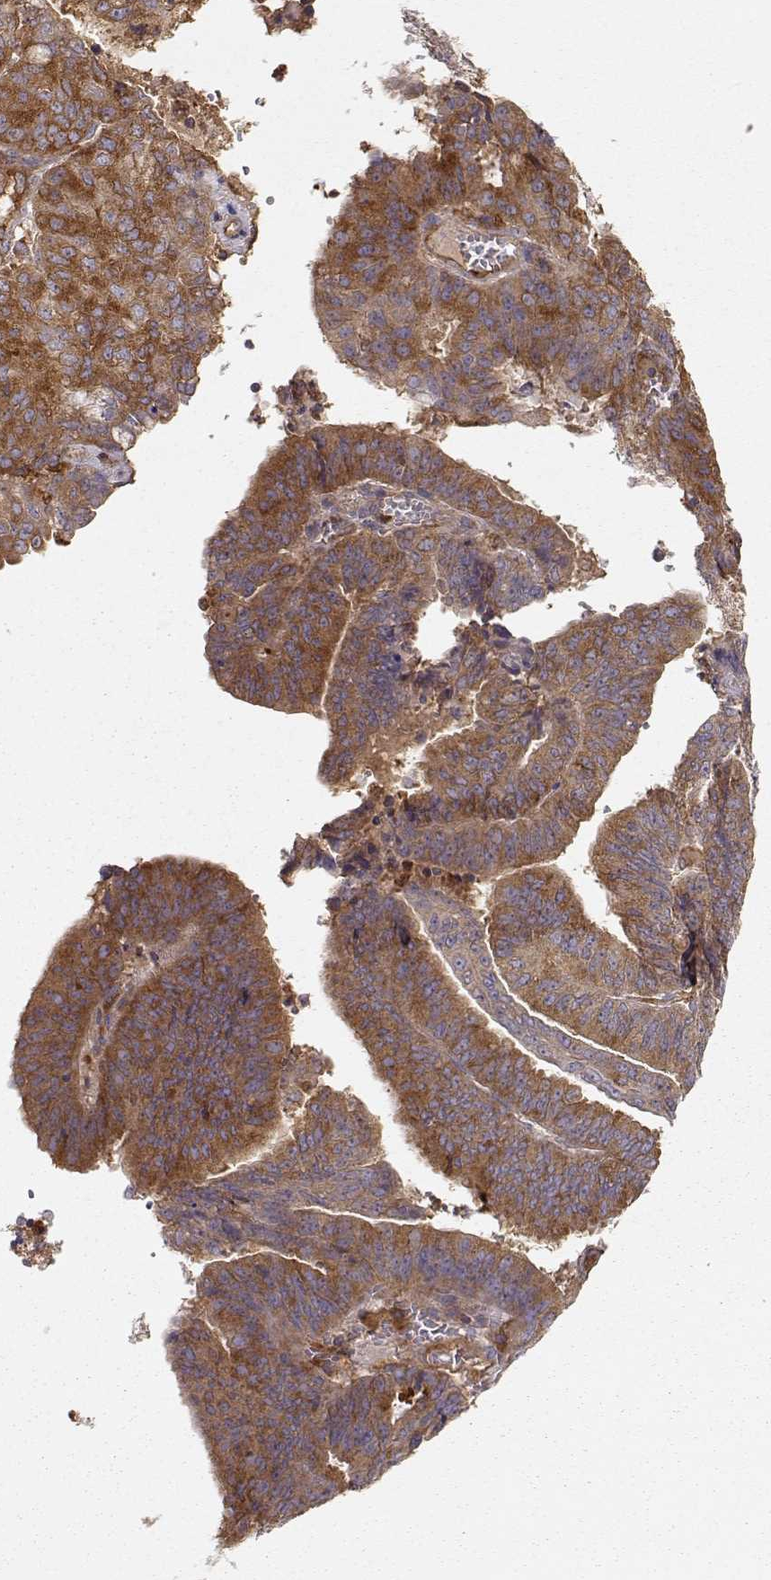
{"staining": {"intensity": "strong", "quantity": "25%-75%", "location": "cytoplasmic/membranous"}, "tissue": "endometrial cancer", "cell_type": "Tumor cells", "image_type": "cancer", "snomed": [{"axis": "morphology", "description": "Adenocarcinoma, NOS"}, {"axis": "topography", "description": "Endometrium"}], "caption": "High-power microscopy captured an immunohistochemistry histopathology image of endometrial cancer, revealing strong cytoplasmic/membranous staining in approximately 25%-75% of tumor cells. The staining was performed using DAB, with brown indicating positive protein expression. Nuclei are stained blue with hematoxylin.", "gene": "ARHGEF2", "patient": {"sex": "female", "age": 82}}